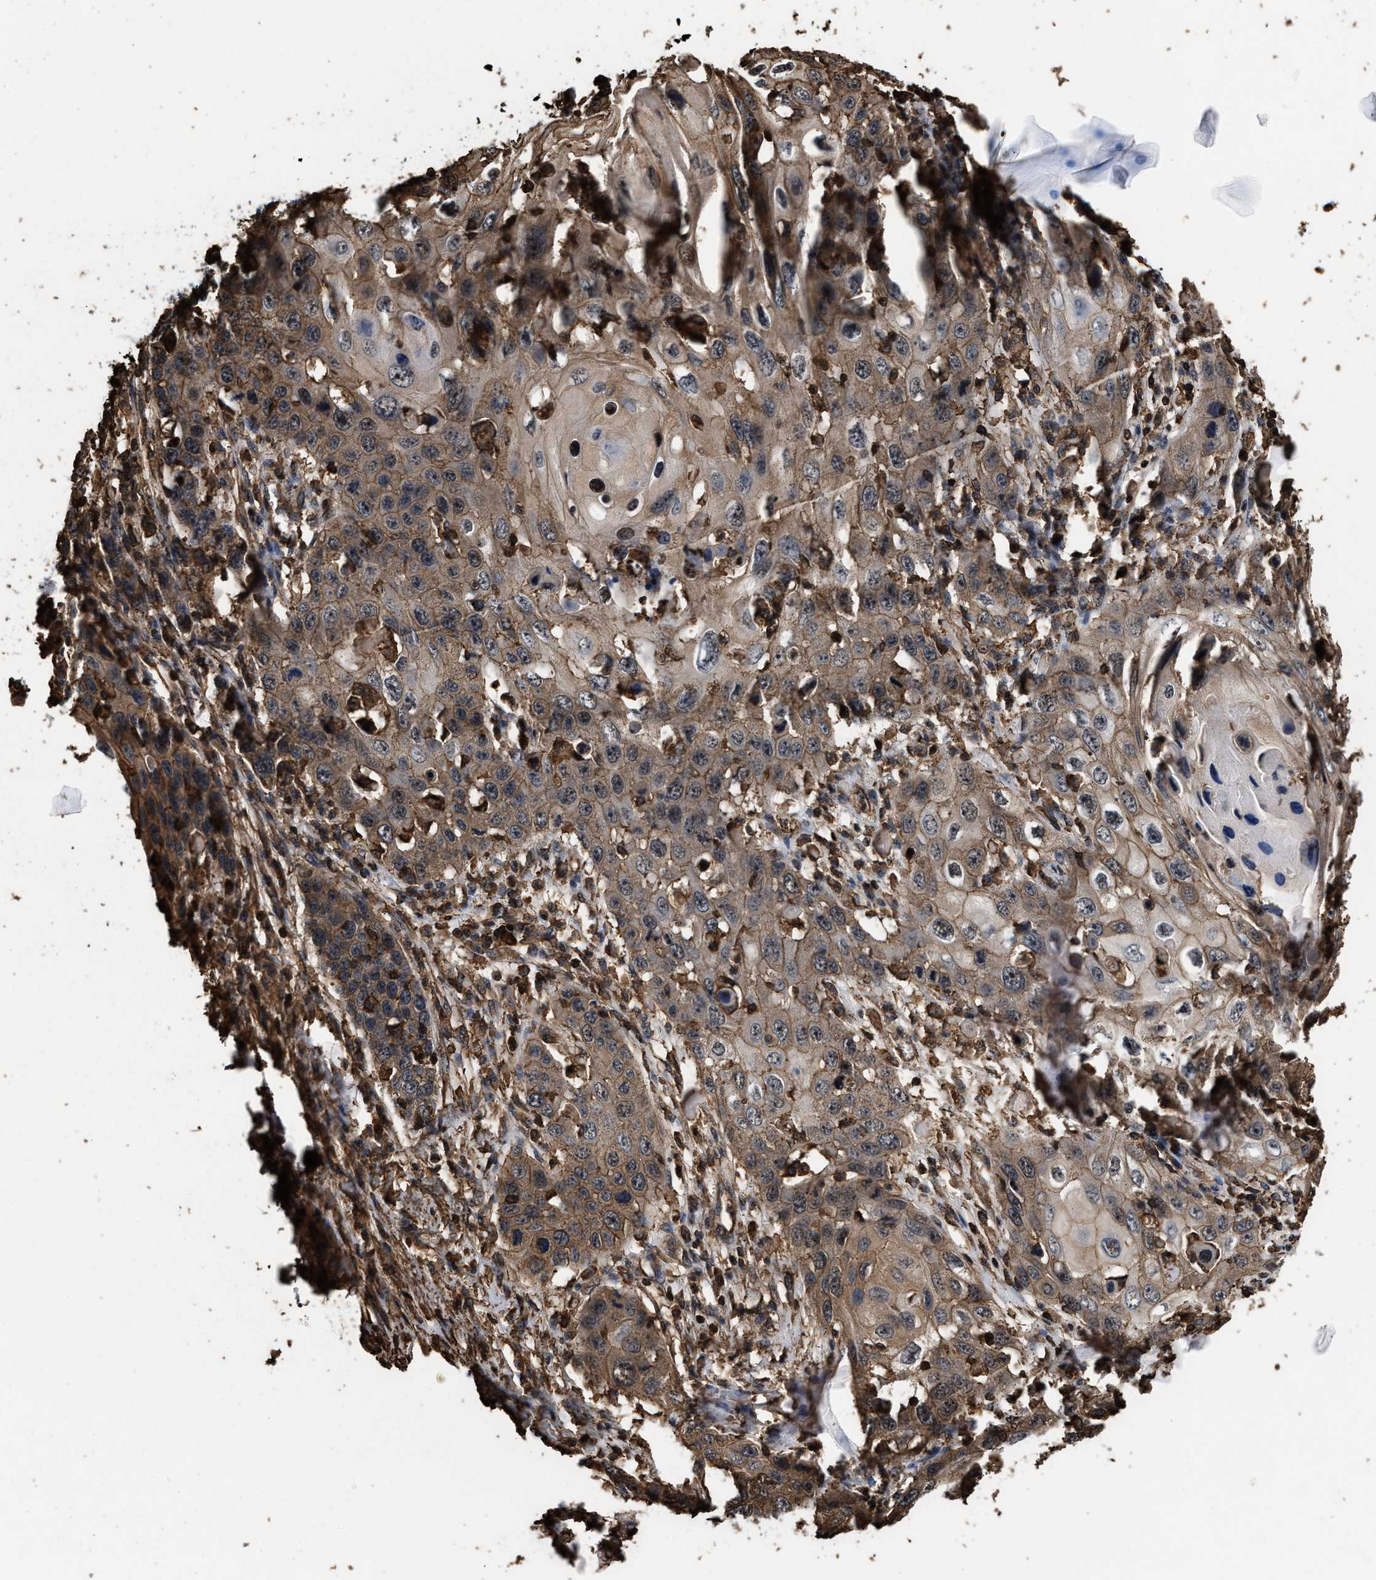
{"staining": {"intensity": "moderate", "quantity": "25%-75%", "location": "cytoplasmic/membranous,nuclear"}, "tissue": "skin cancer", "cell_type": "Tumor cells", "image_type": "cancer", "snomed": [{"axis": "morphology", "description": "Squamous cell carcinoma, NOS"}, {"axis": "topography", "description": "Skin"}], "caption": "Immunohistochemical staining of human skin cancer displays moderate cytoplasmic/membranous and nuclear protein expression in about 25%-75% of tumor cells. Using DAB (3,3'-diaminobenzidine) (brown) and hematoxylin (blue) stains, captured at high magnification using brightfield microscopy.", "gene": "KBTBD2", "patient": {"sex": "male", "age": 55}}